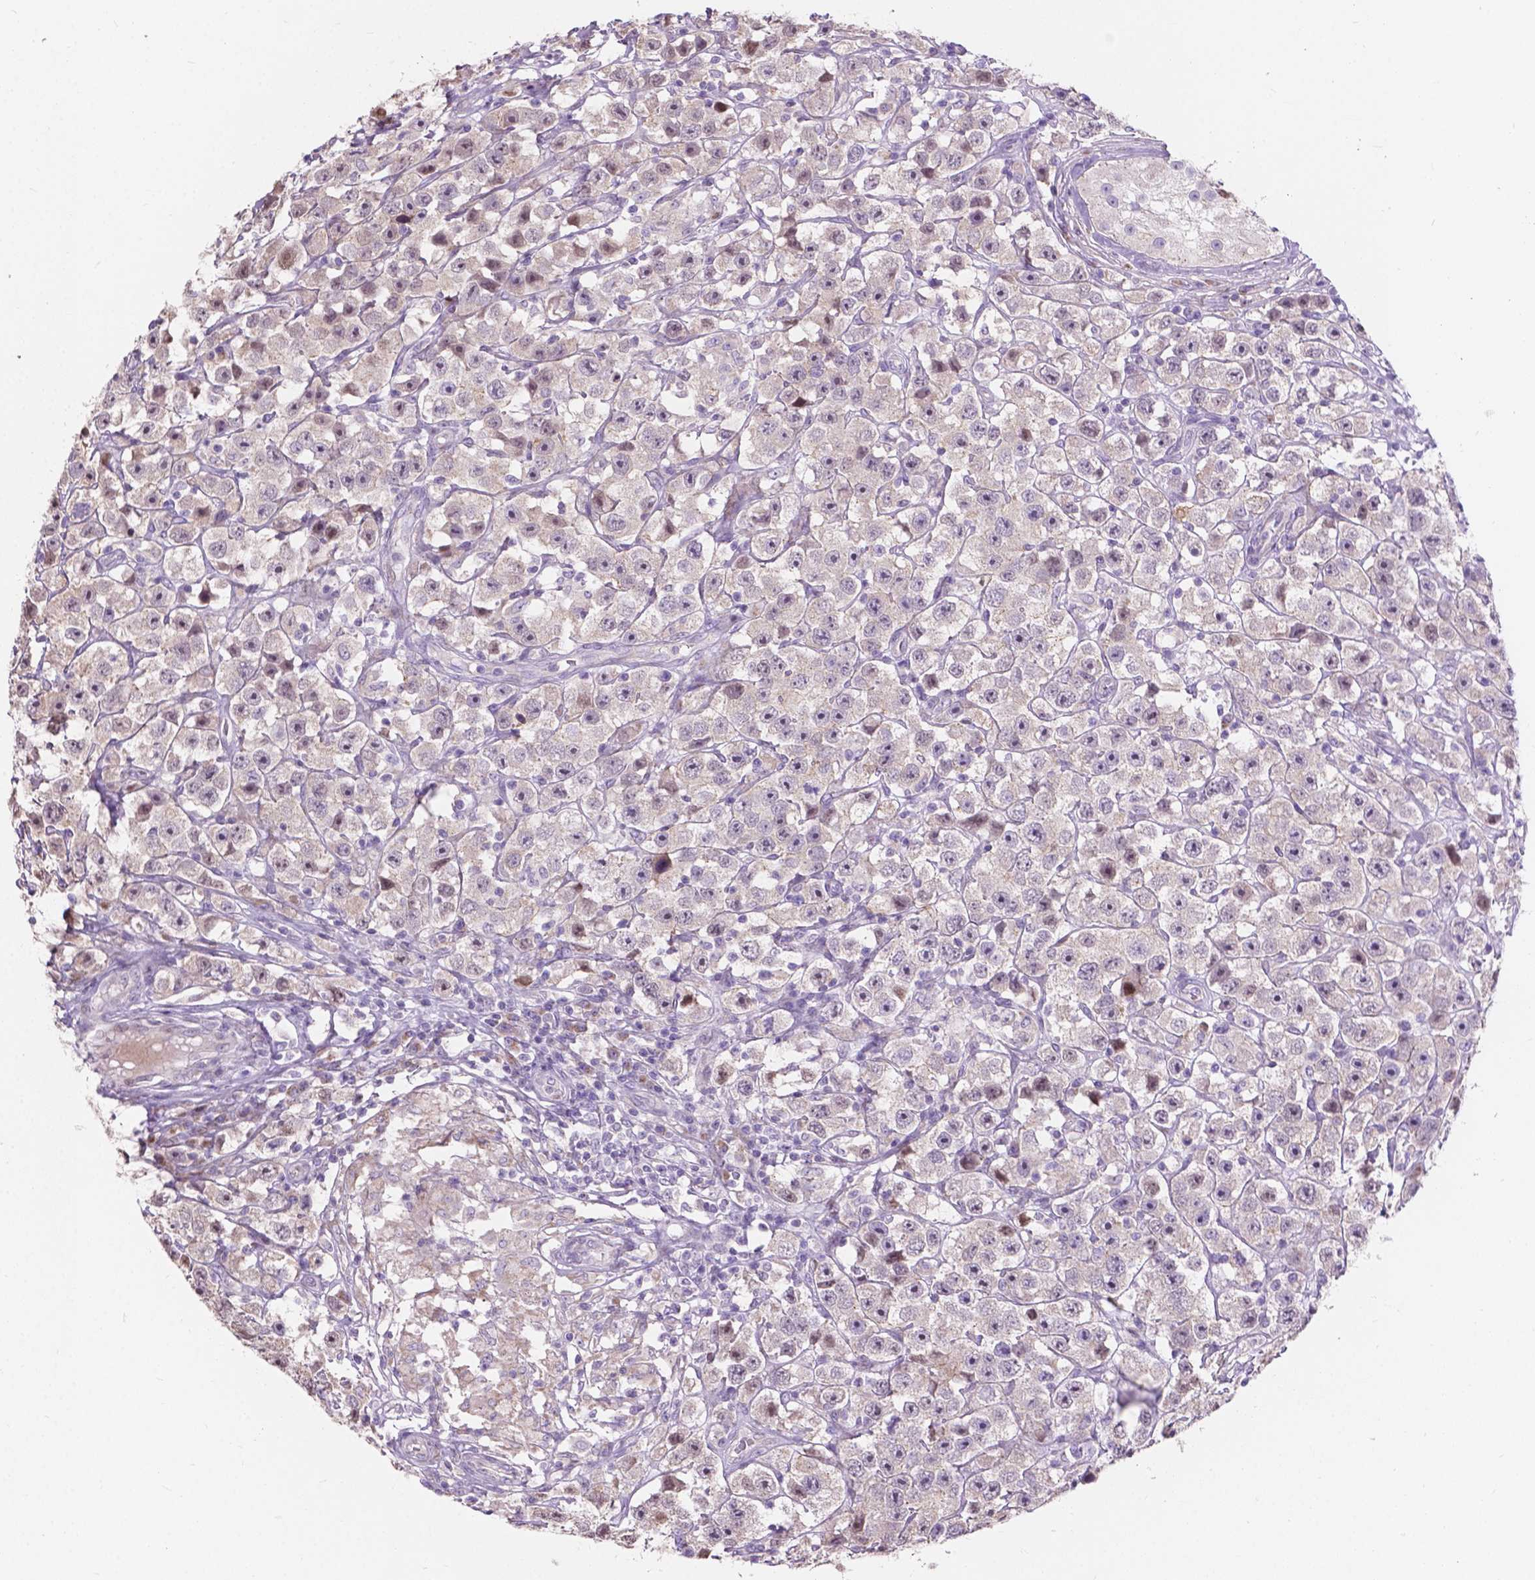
{"staining": {"intensity": "negative", "quantity": "none", "location": "none"}, "tissue": "testis cancer", "cell_type": "Tumor cells", "image_type": "cancer", "snomed": [{"axis": "morphology", "description": "Seminoma, NOS"}, {"axis": "topography", "description": "Testis"}], "caption": "Human testis seminoma stained for a protein using immunohistochemistry exhibits no staining in tumor cells.", "gene": "MYH14", "patient": {"sex": "male", "age": 45}}